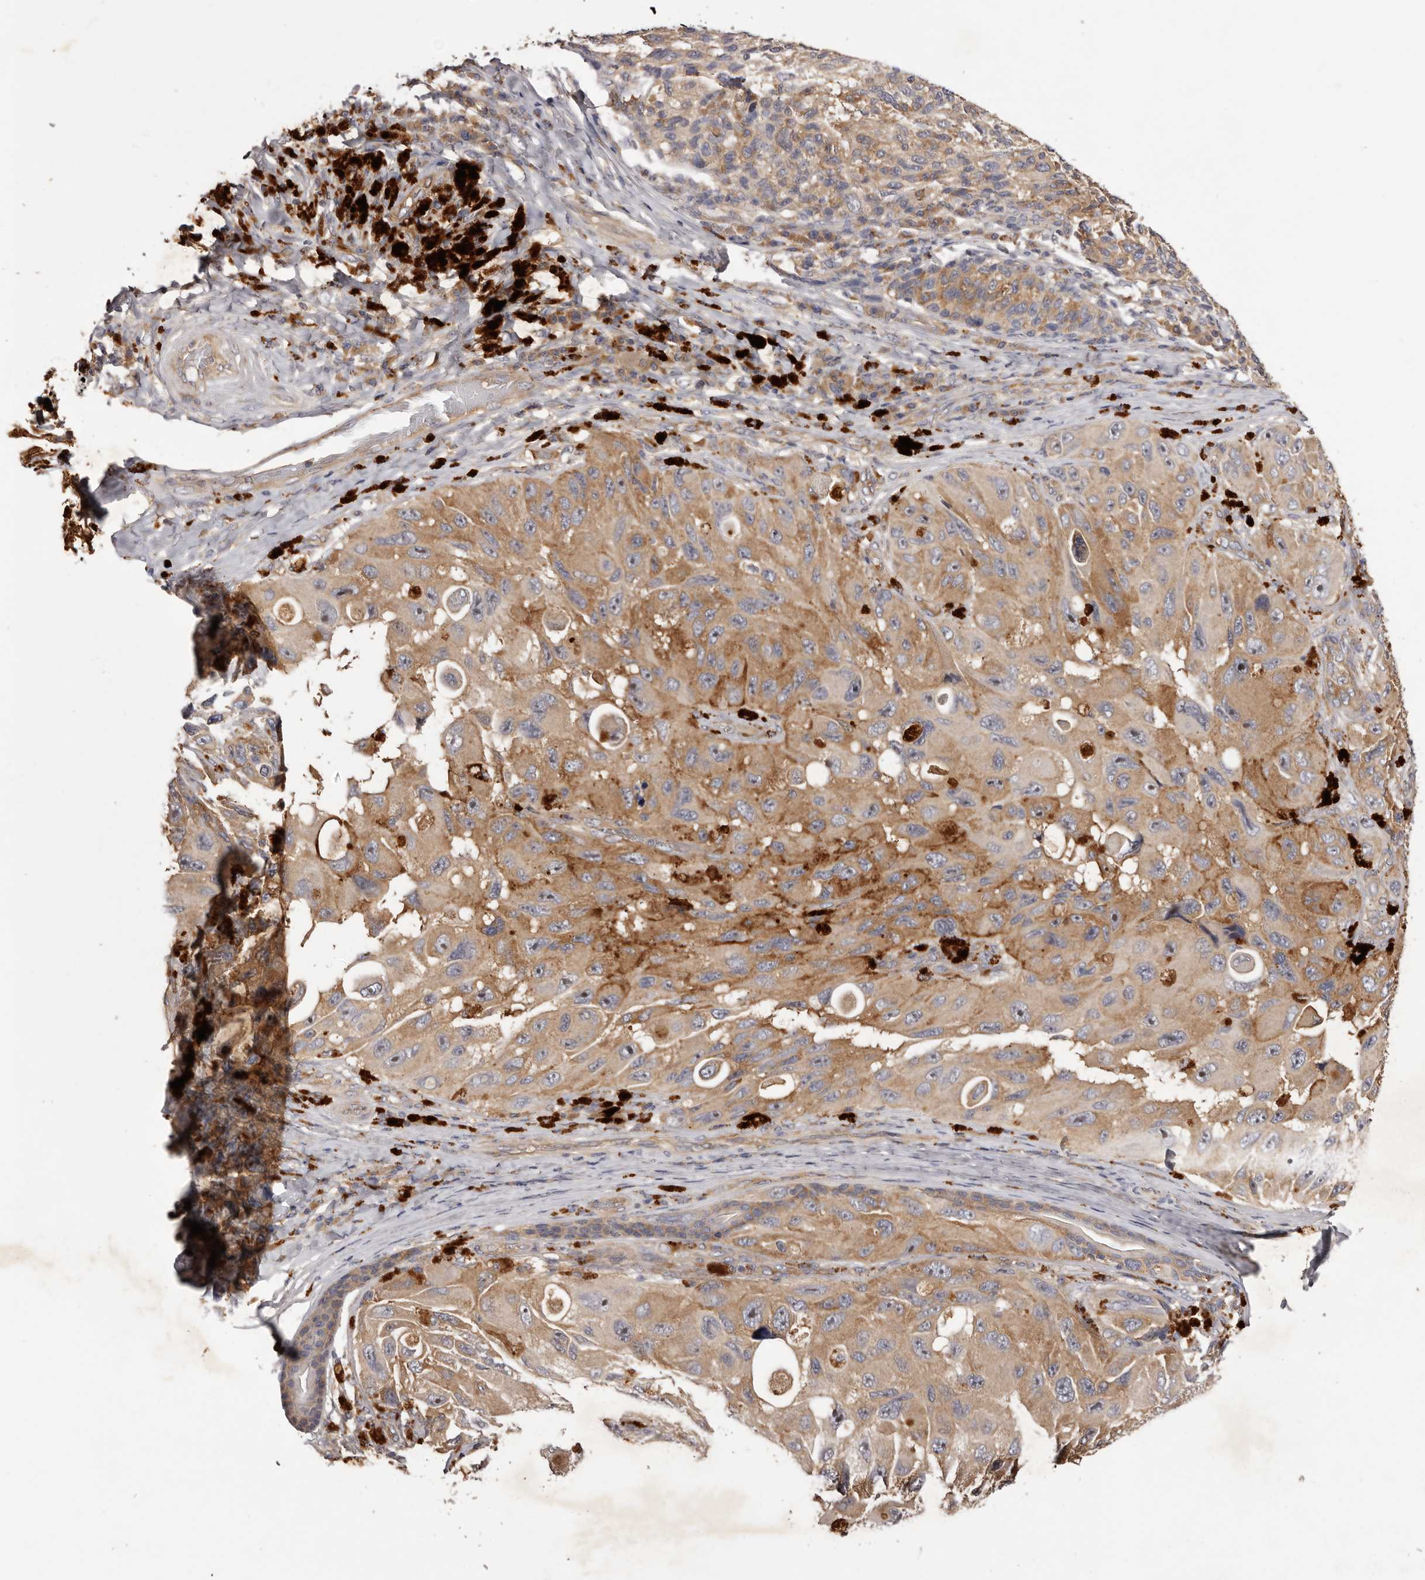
{"staining": {"intensity": "moderate", "quantity": ">75%", "location": "cytoplasmic/membranous"}, "tissue": "melanoma", "cell_type": "Tumor cells", "image_type": "cancer", "snomed": [{"axis": "morphology", "description": "Malignant melanoma, NOS"}, {"axis": "topography", "description": "Skin"}], "caption": "Immunohistochemical staining of human melanoma demonstrates moderate cytoplasmic/membranous protein staining in about >75% of tumor cells.", "gene": "LTV1", "patient": {"sex": "female", "age": 73}}